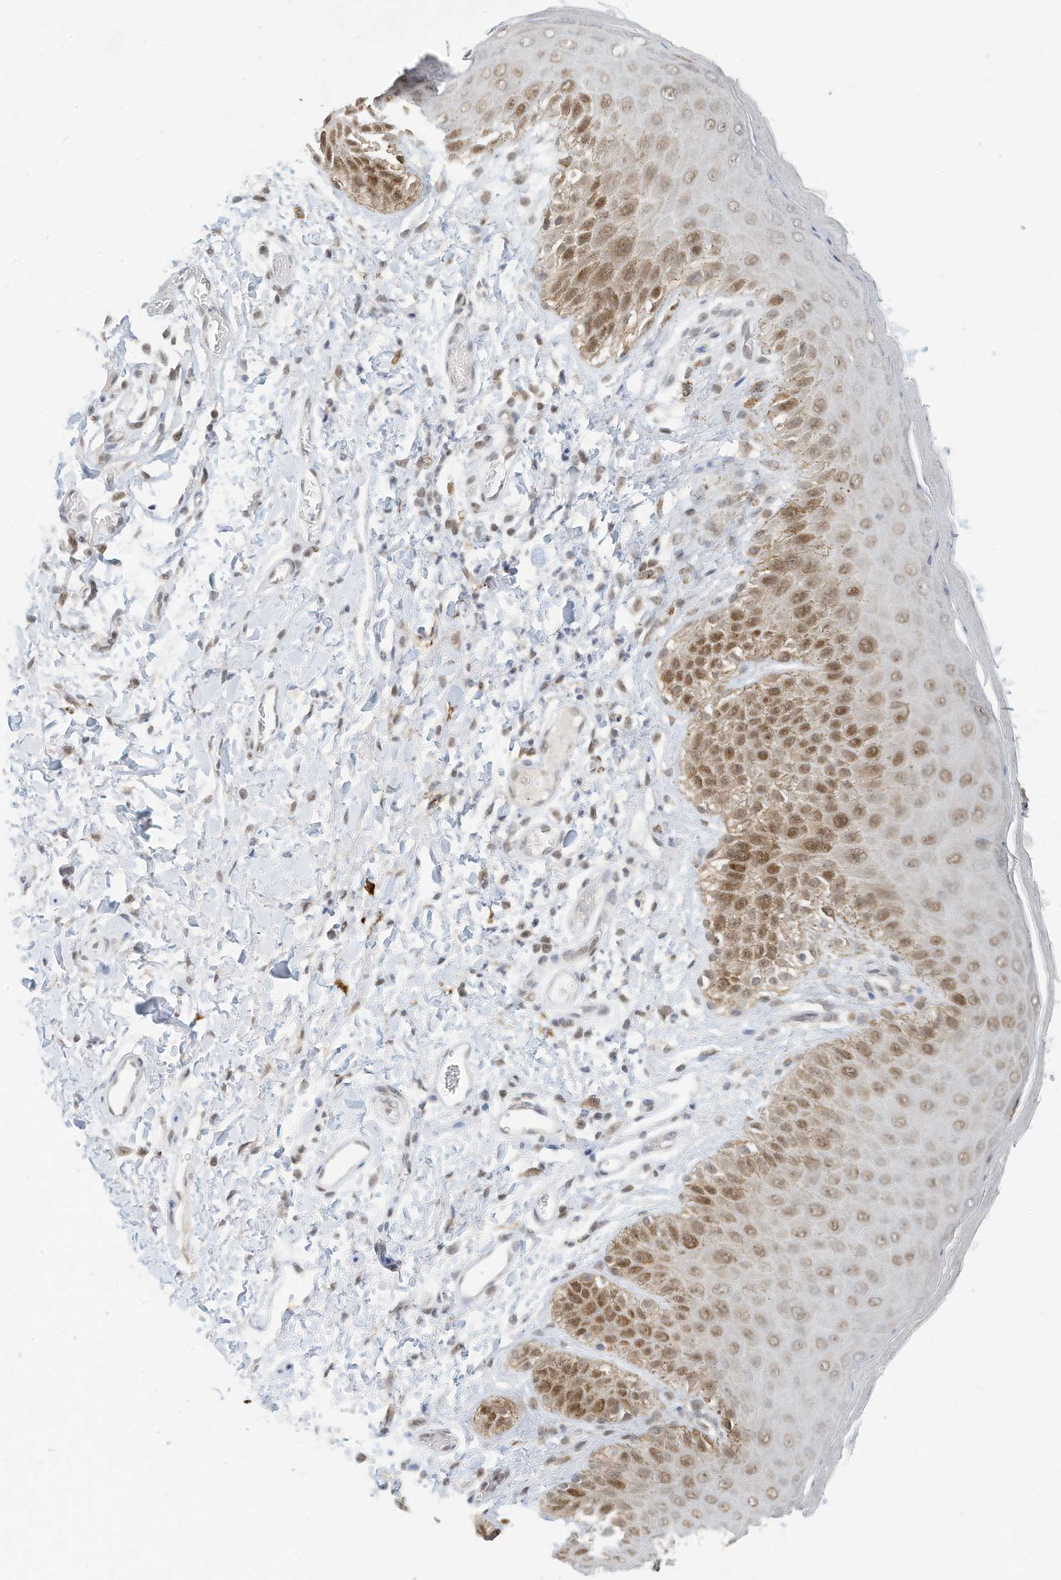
{"staining": {"intensity": "moderate", "quantity": ">75%", "location": "nuclear"}, "tissue": "skin", "cell_type": "Epidermal cells", "image_type": "normal", "snomed": [{"axis": "morphology", "description": "Normal tissue, NOS"}, {"axis": "topography", "description": "Anal"}], "caption": "This micrograph demonstrates immunohistochemistry (IHC) staining of normal human skin, with medium moderate nuclear staining in approximately >75% of epidermal cells.", "gene": "OGT", "patient": {"sex": "male", "age": 44}}